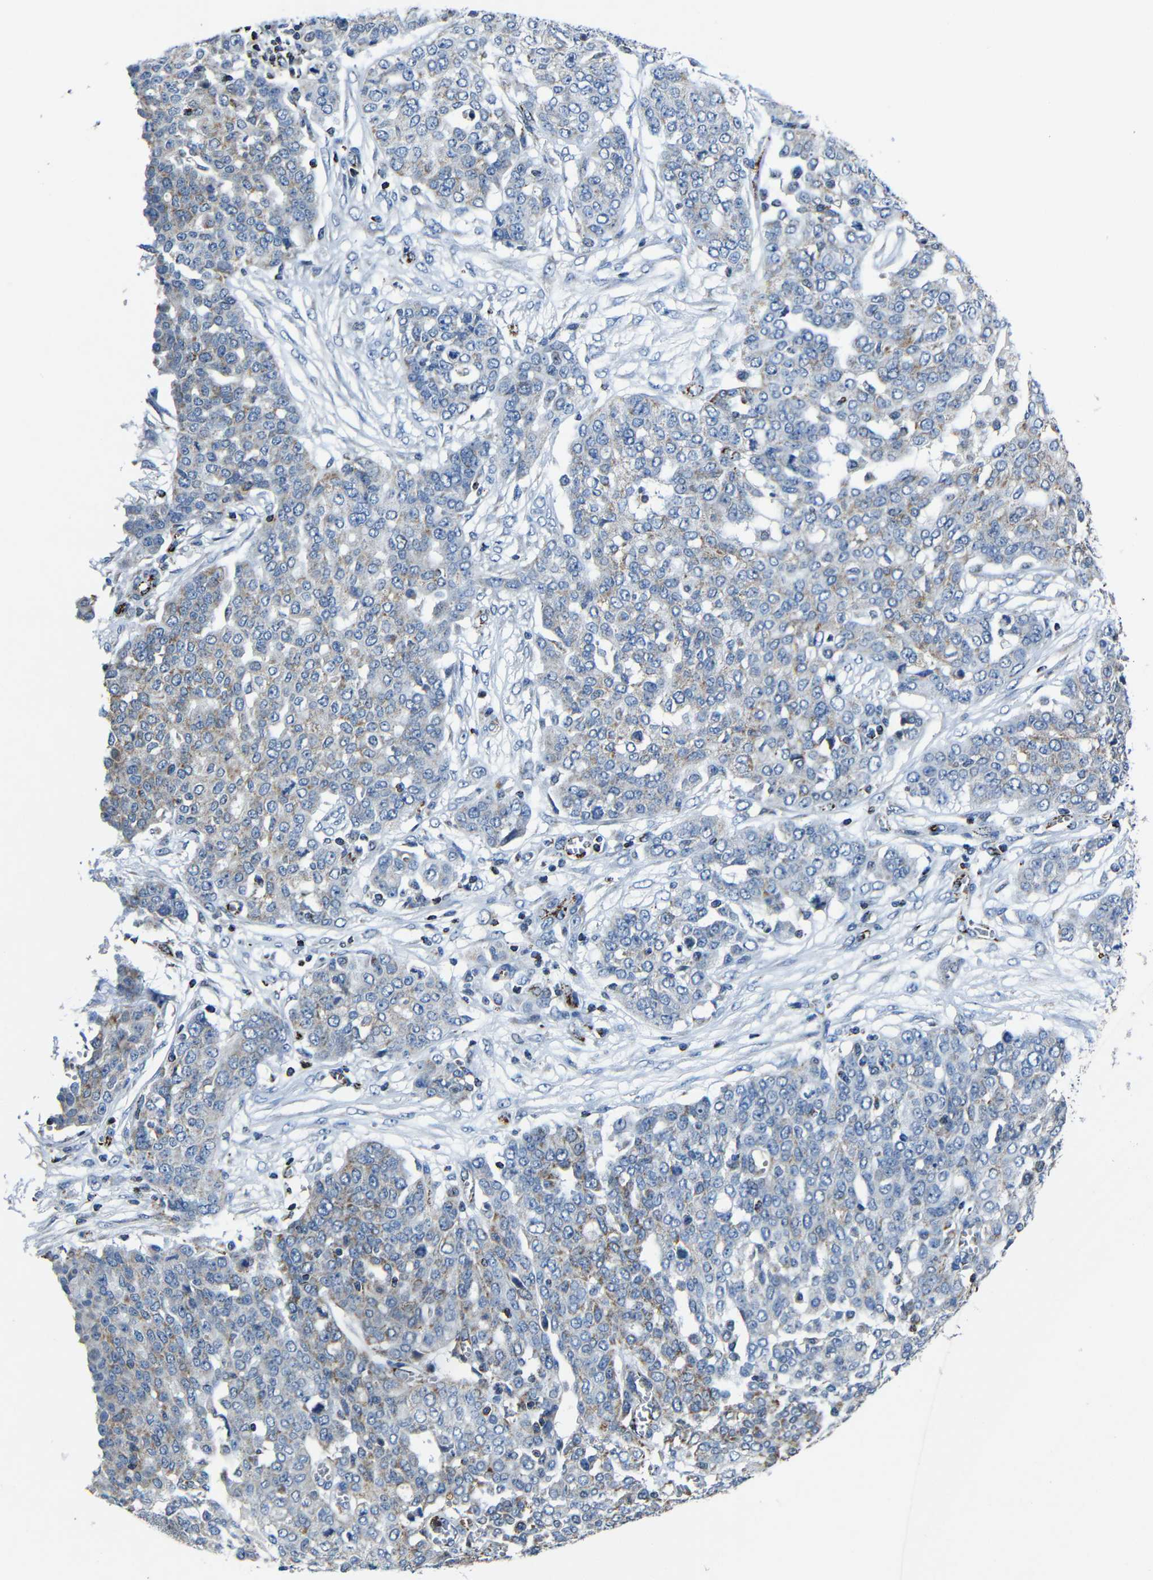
{"staining": {"intensity": "weak", "quantity": "<25%", "location": "cytoplasmic/membranous"}, "tissue": "ovarian cancer", "cell_type": "Tumor cells", "image_type": "cancer", "snomed": [{"axis": "morphology", "description": "Cystadenocarcinoma, serous, NOS"}, {"axis": "topography", "description": "Soft tissue"}, {"axis": "topography", "description": "Ovary"}], "caption": "The photomicrograph displays no staining of tumor cells in ovarian cancer (serous cystadenocarcinoma).", "gene": "CA5B", "patient": {"sex": "female", "age": 57}}